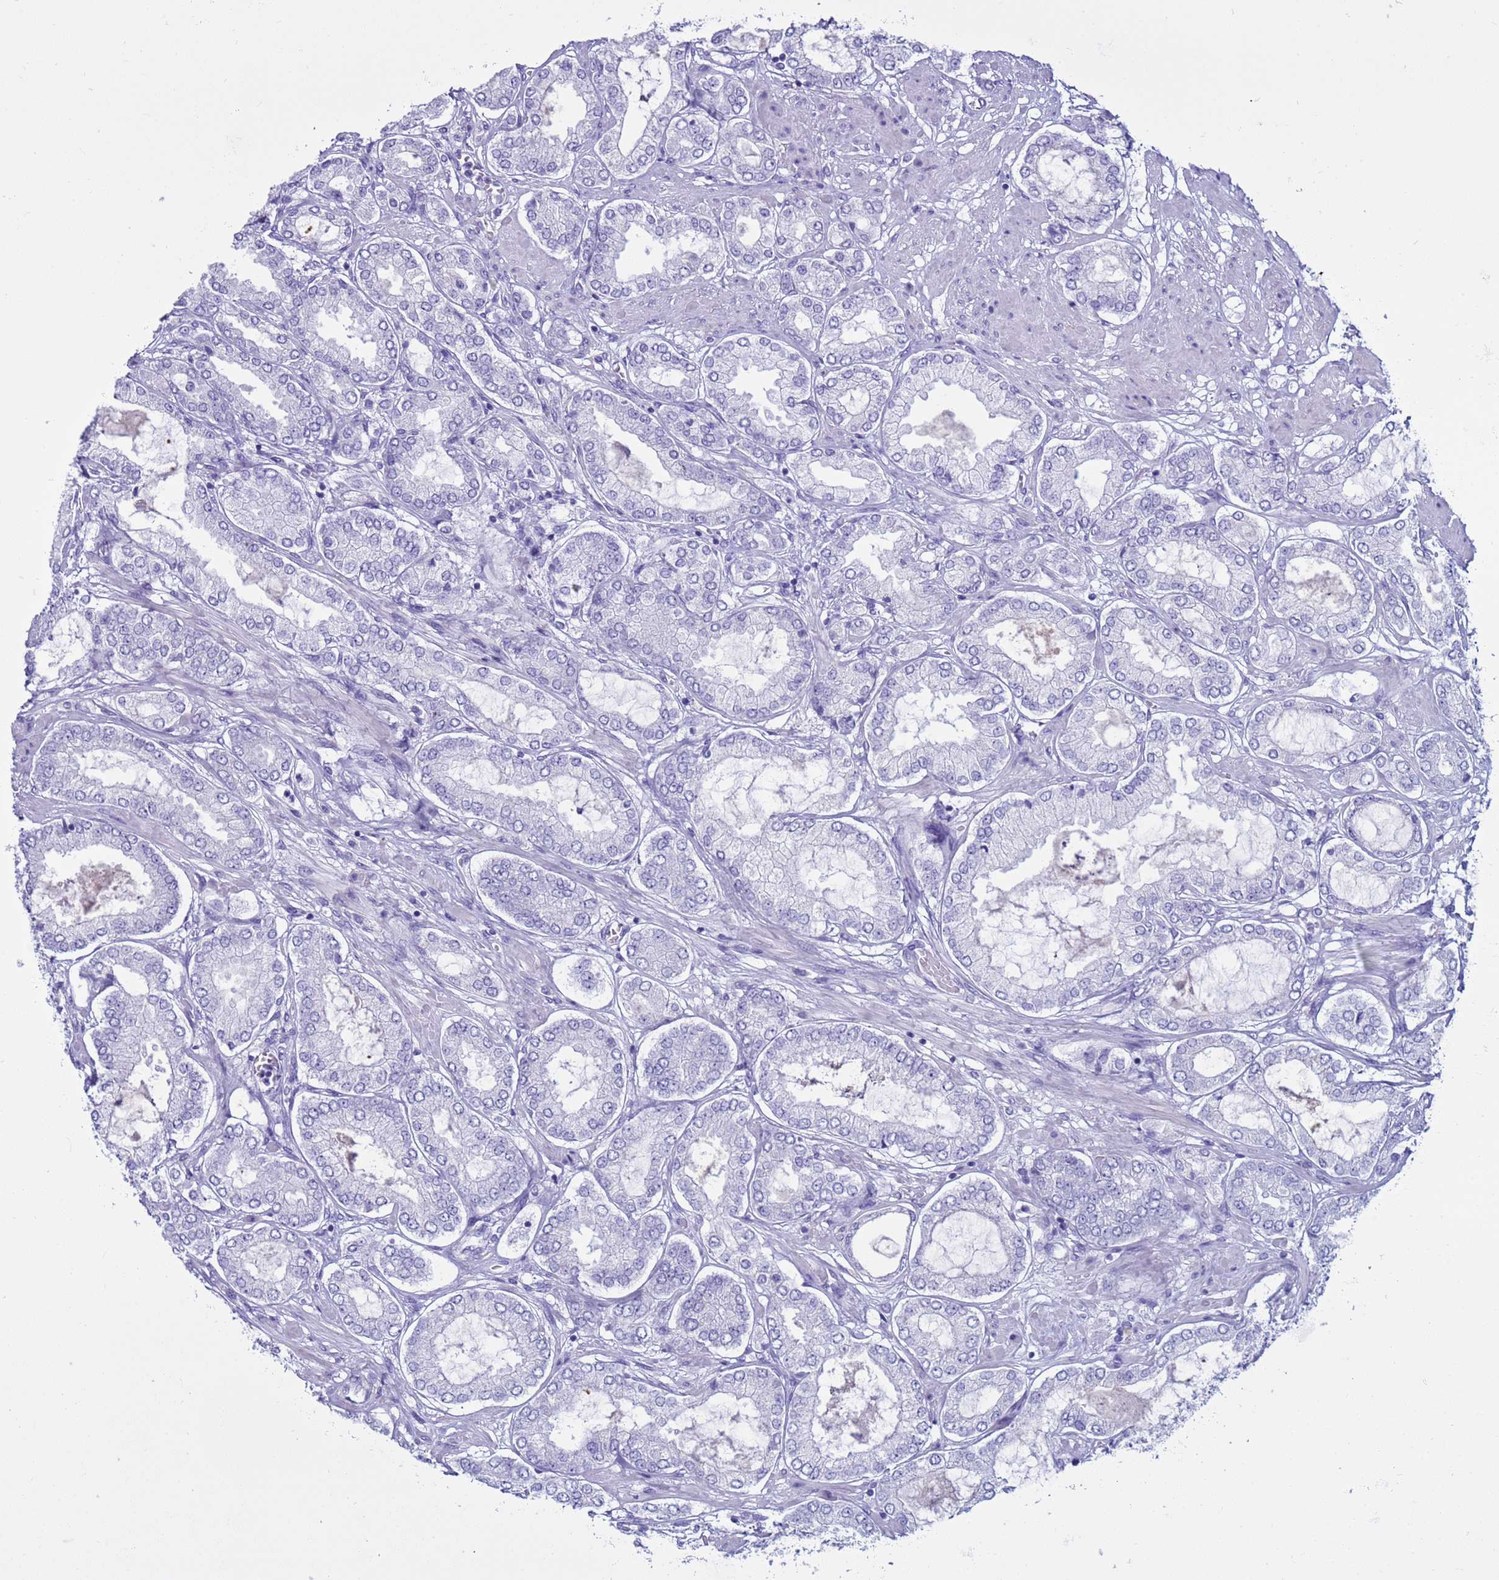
{"staining": {"intensity": "negative", "quantity": "none", "location": "none"}, "tissue": "prostate cancer", "cell_type": "Tumor cells", "image_type": "cancer", "snomed": [{"axis": "morphology", "description": "Adenocarcinoma, High grade"}, {"axis": "topography", "description": "Prostate"}], "caption": "This image is of prostate cancer stained with IHC to label a protein in brown with the nuclei are counter-stained blue. There is no staining in tumor cells.", "gene": "CST4", "patient": {"sex": "male", "age": 68}}